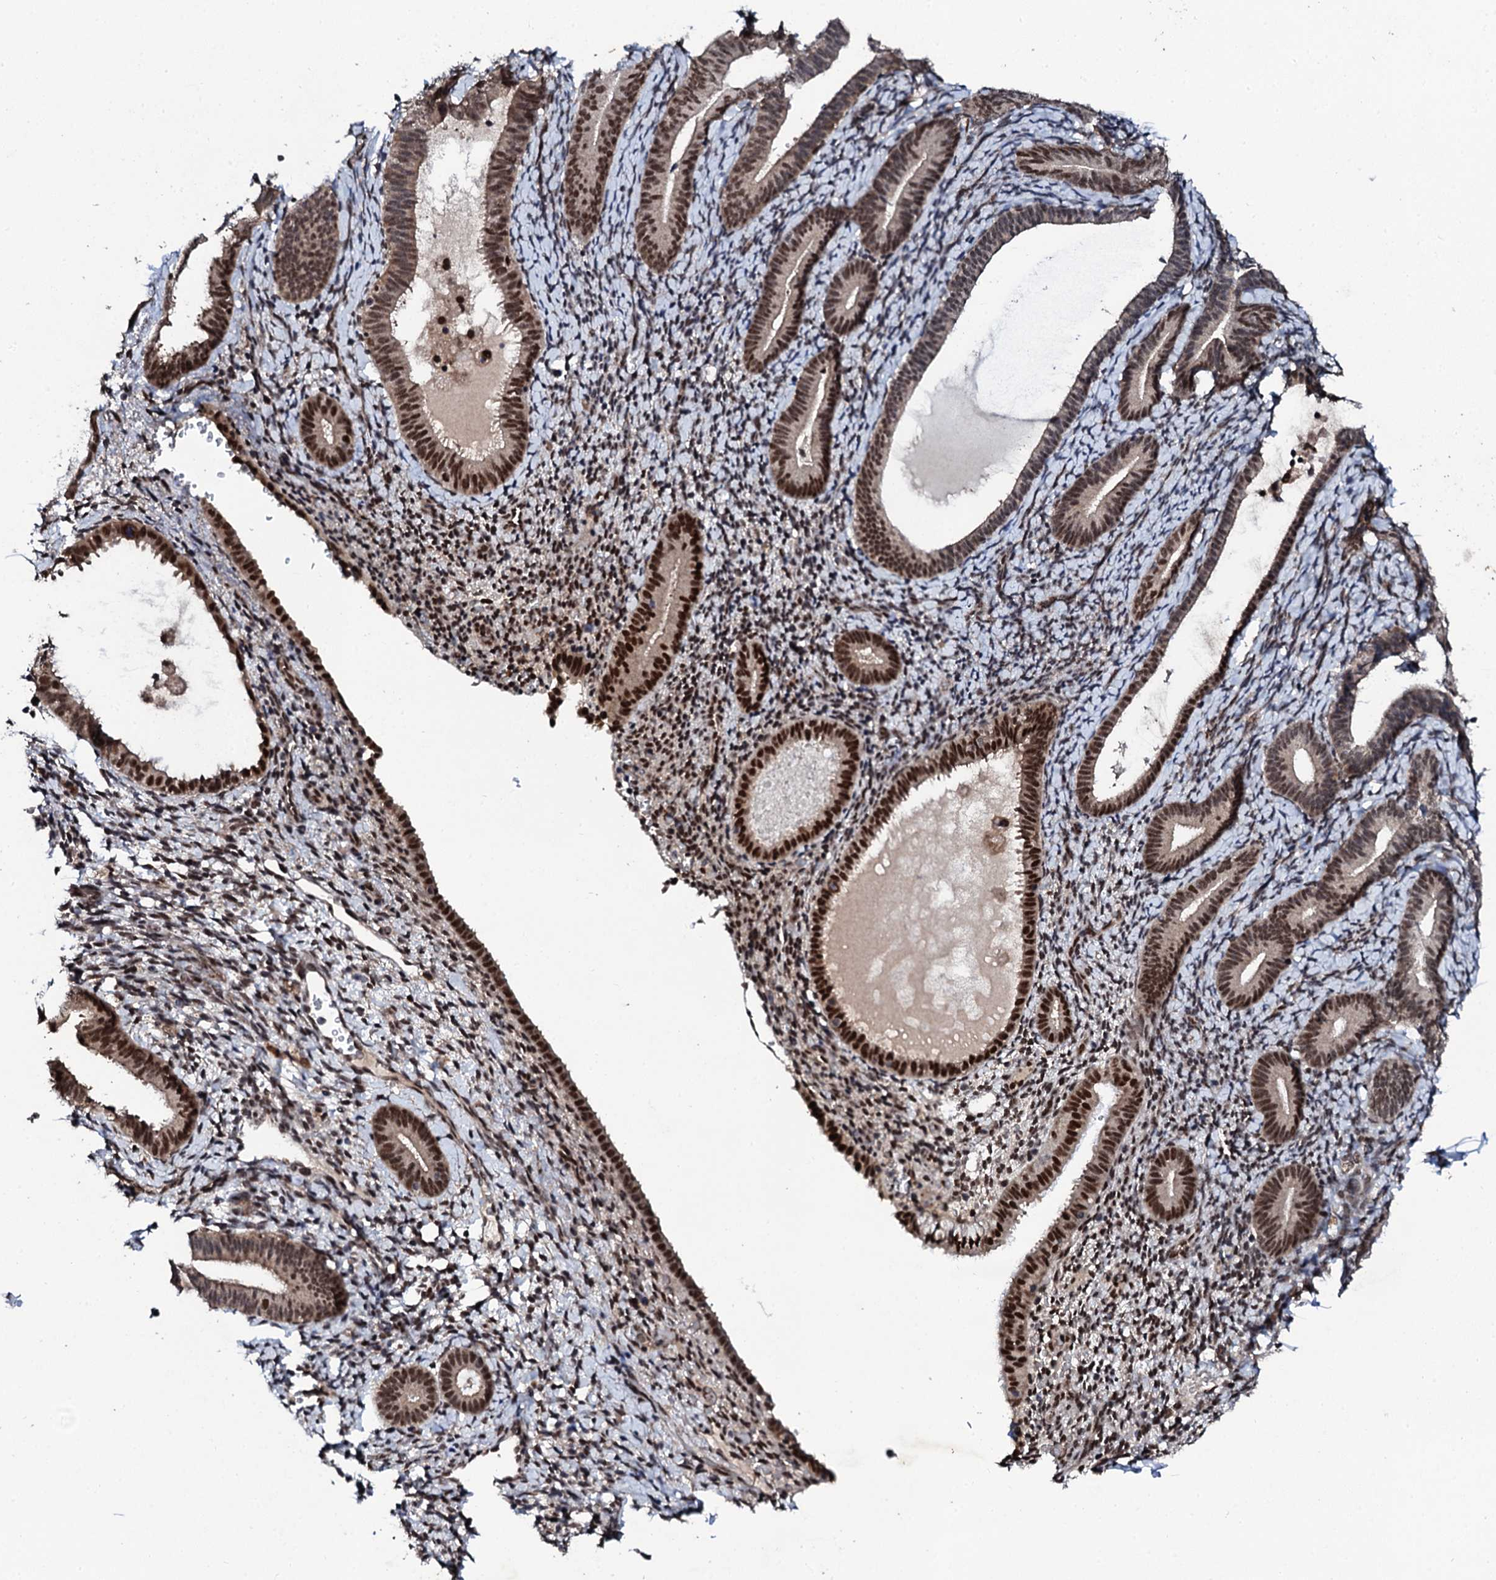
{"staining": {"intensity": "strong", "quantity": "25%-75%", "location": "nuclear"}, "tissue": "endometrium", "cell_type": "Cells in endometrial stroma", "image_type": "normal", "snomed": [{"axis": "morphology", "description": "Normal tissue, NOS"}, {"axis": "topography", "description": "Endometrium"}], "caption": "Protein staining exhibits strong nuclear positivity in approximately 25%-75% of cells in endometrial stroma in normal endometrium.", "gene": "CSTF3", "patient": {"sex": "female", "age": 65}}